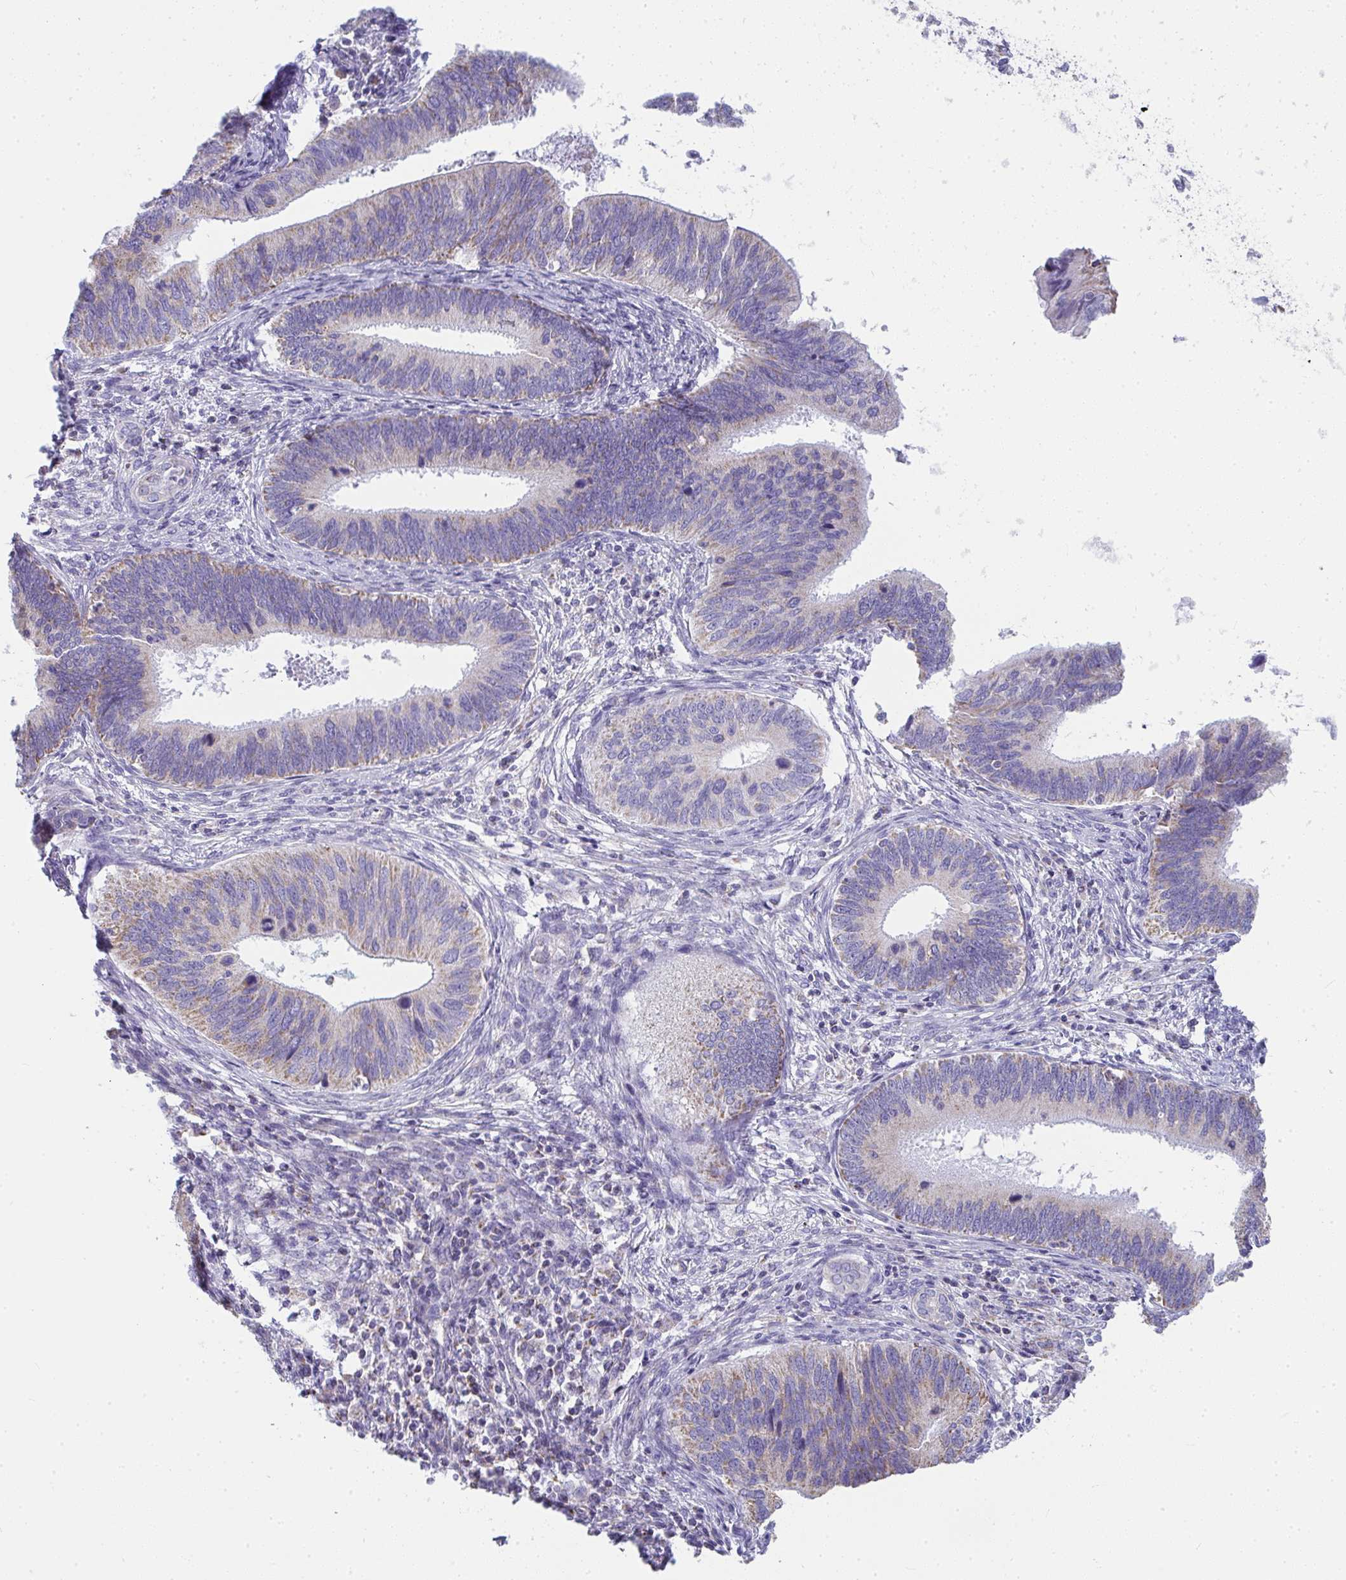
{"staining": {"intensity": "weak", "quantity": "<25%", "location": "cytoplasmic/membranous"}, "tissue": "cervical cancer", "cell_type": "Tumor cells", "image_type": "cancer", "snomed": [{"axis": "morphology", "description": "Adenocarcinoma, NOS"}, {"axis": "topography", "description": "Cervix"}], "caption": "Immunohistochemical staining of cervical cancer (adenocarcinoma) demonstrates no significant expression in tumor cells.", "gene": "SLC6A1", "patient": {"sex": "female", "age": 42}}